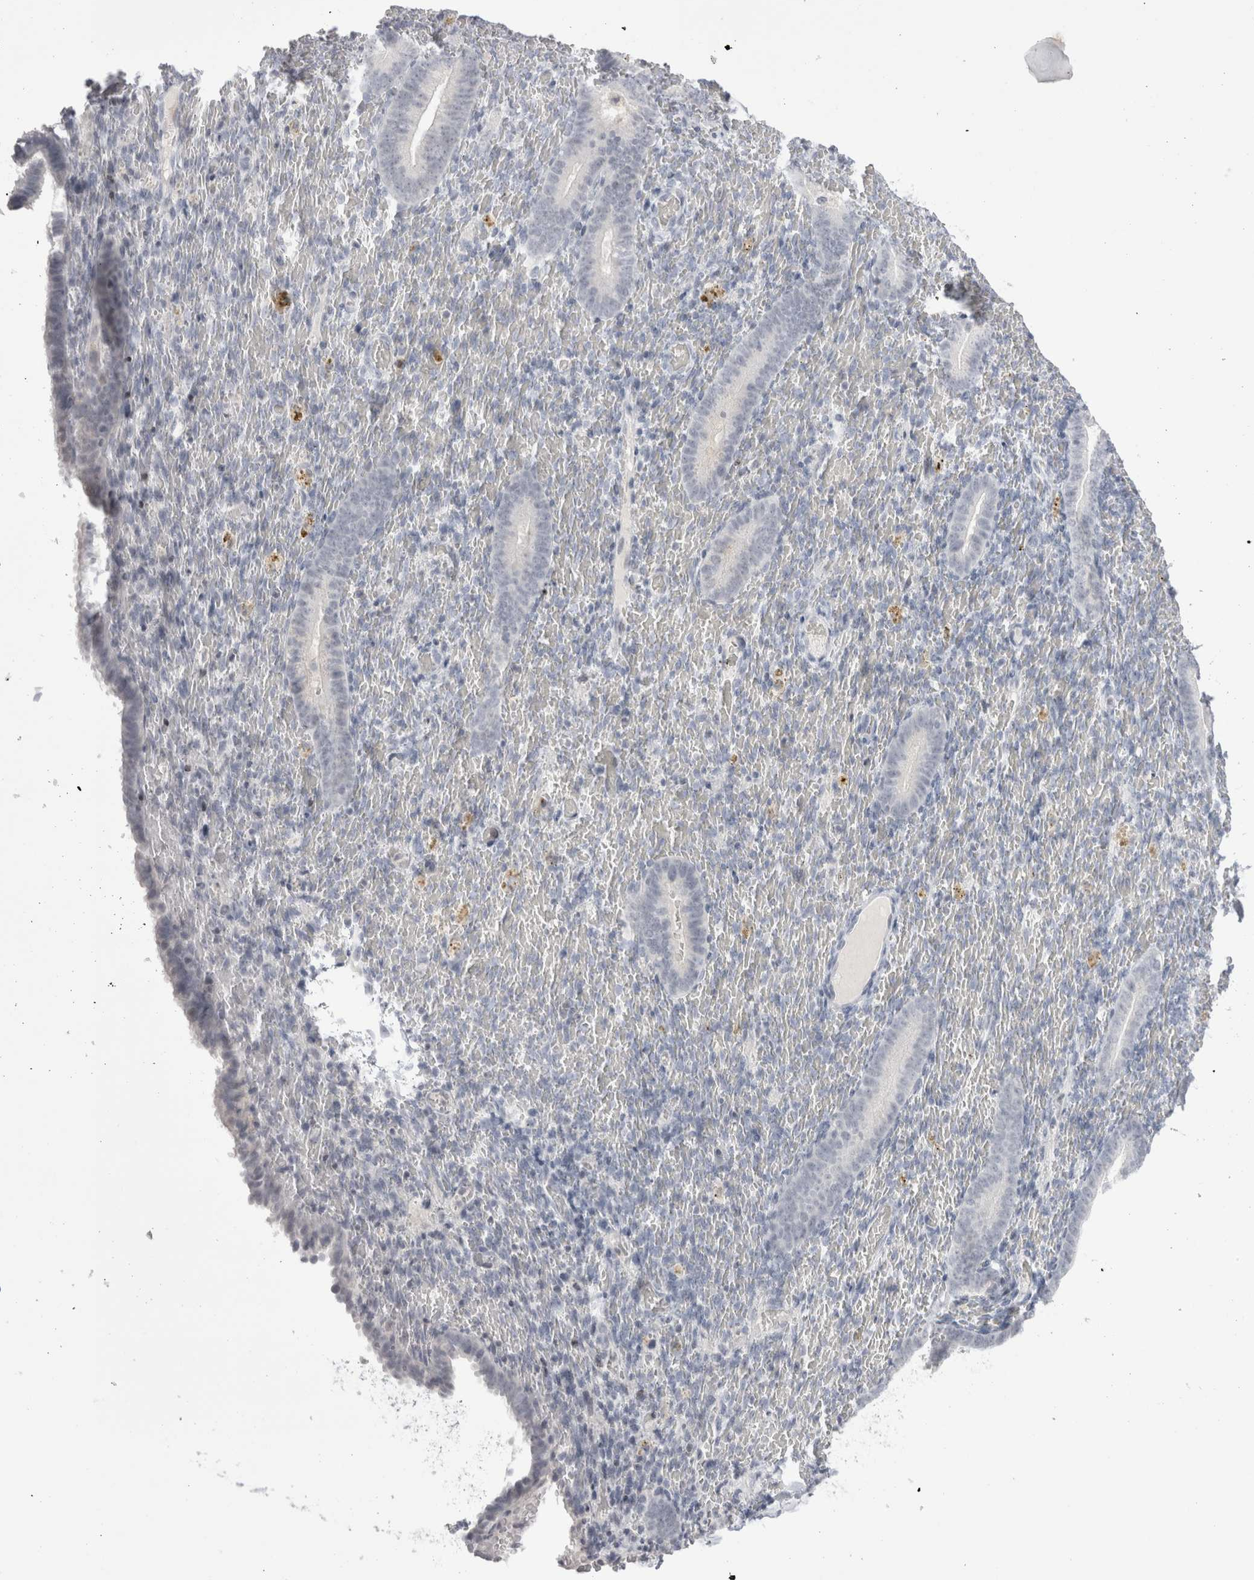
{"staining": {"intensity": "negative", "quantity": "none", "location": "none"}, "tissue": "endometrium", "cell_type": "Cells in endometrial stroma", "image_type": "normal", "snomed": [{"axis": "morphology", "description": "Normal tissue, NOS"}, {"axis": "topography", "description": "Endometrium"}], "caption": "Cells in endometrial stroma are negative for brown protein staining in normal endometrium. The staining was performed using DAB to visualize the protein expression in brown, while the nuclei were stained in blue with hematoxylin (Magnification: 20x).", "gene": "FNDC8", "patient": {"sex": "female", "age": 51}}